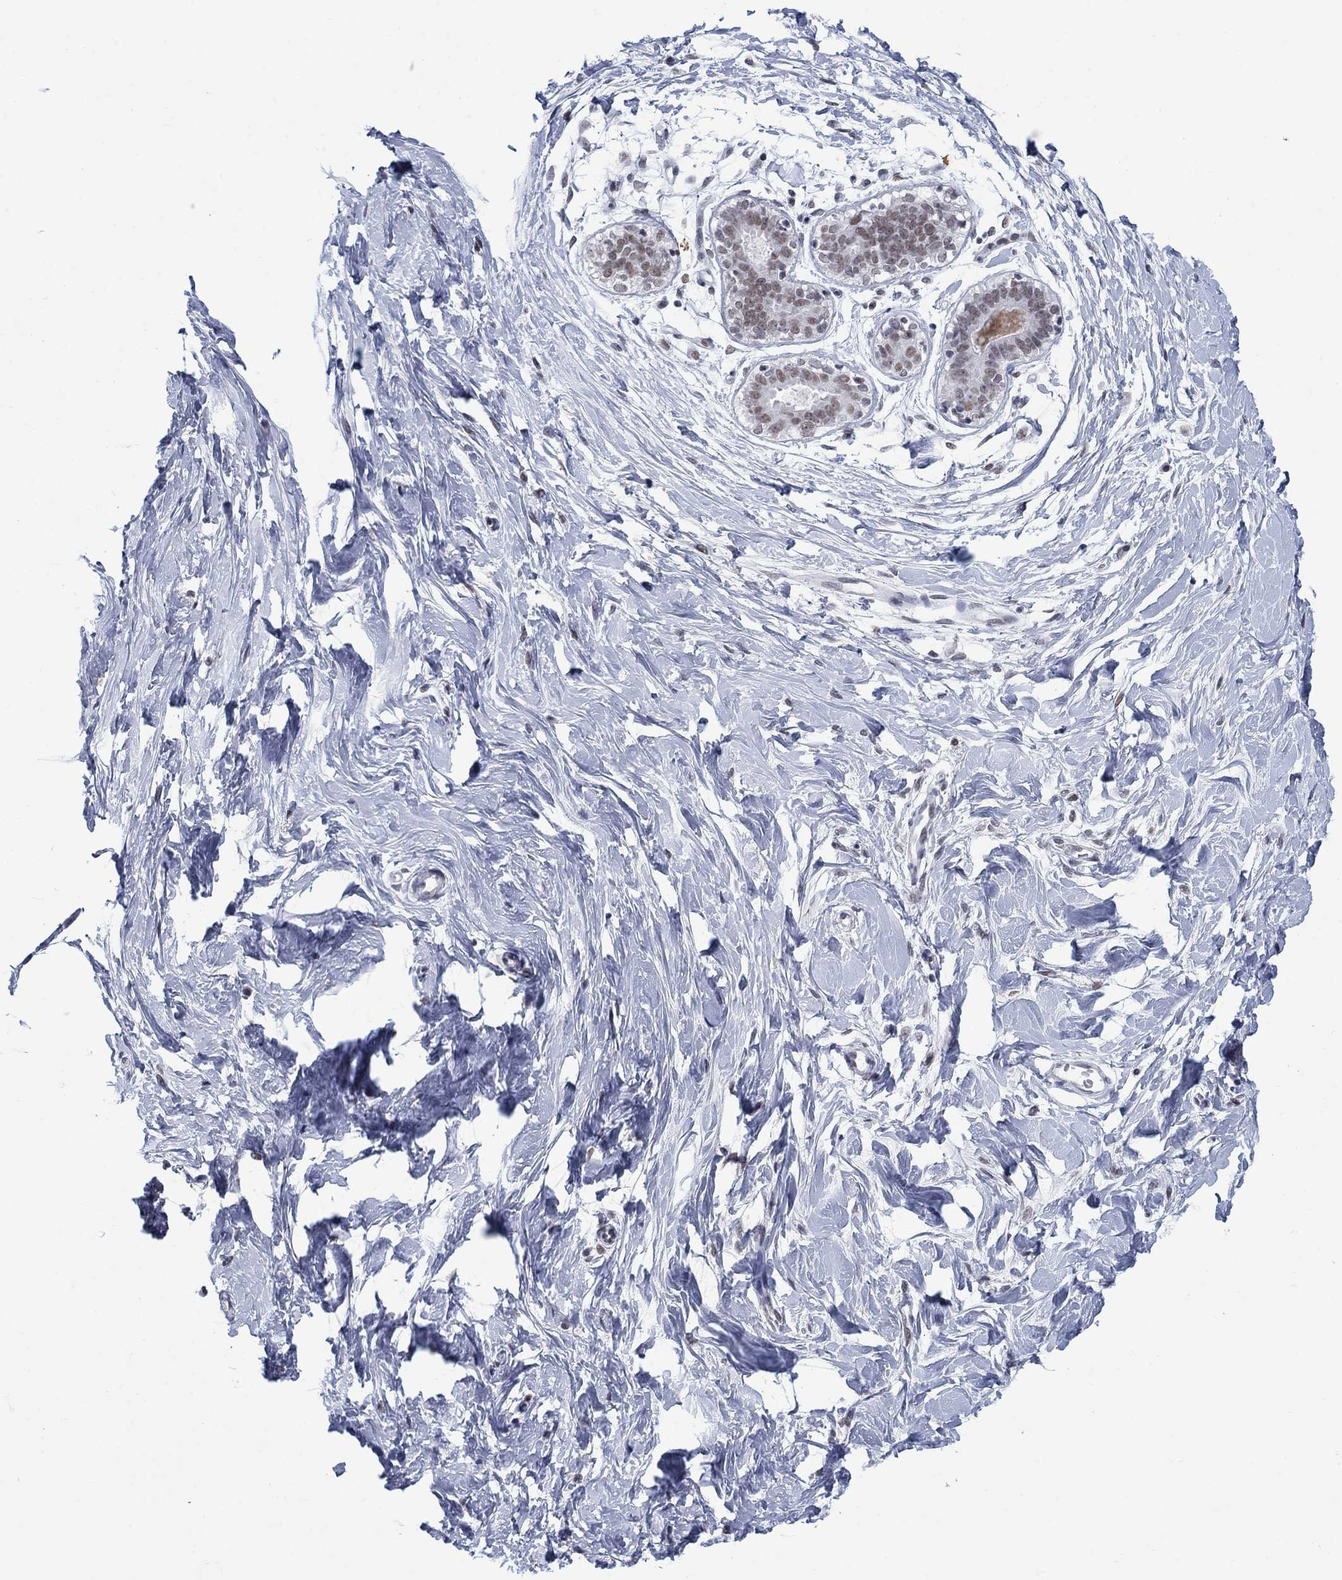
{"staining": {"intensity": "negative", "quantity": "none", "location": "none"}, "tissue": "breast", "cell_type": "Adipocytes", "image_type": "normal", "snomed": [{"axis": "morphology", "description": "Normal tissue, NOS"}, {"axis": "topography", "description": "Breast"}], "caption": "Immunohistochemistry photomicrograph of normal breast: breast stained with DAB reveals no significant protein positivity in adipocytes.", "gene": "NPAS3", "patient": {"sex": "female", "age": 37}}